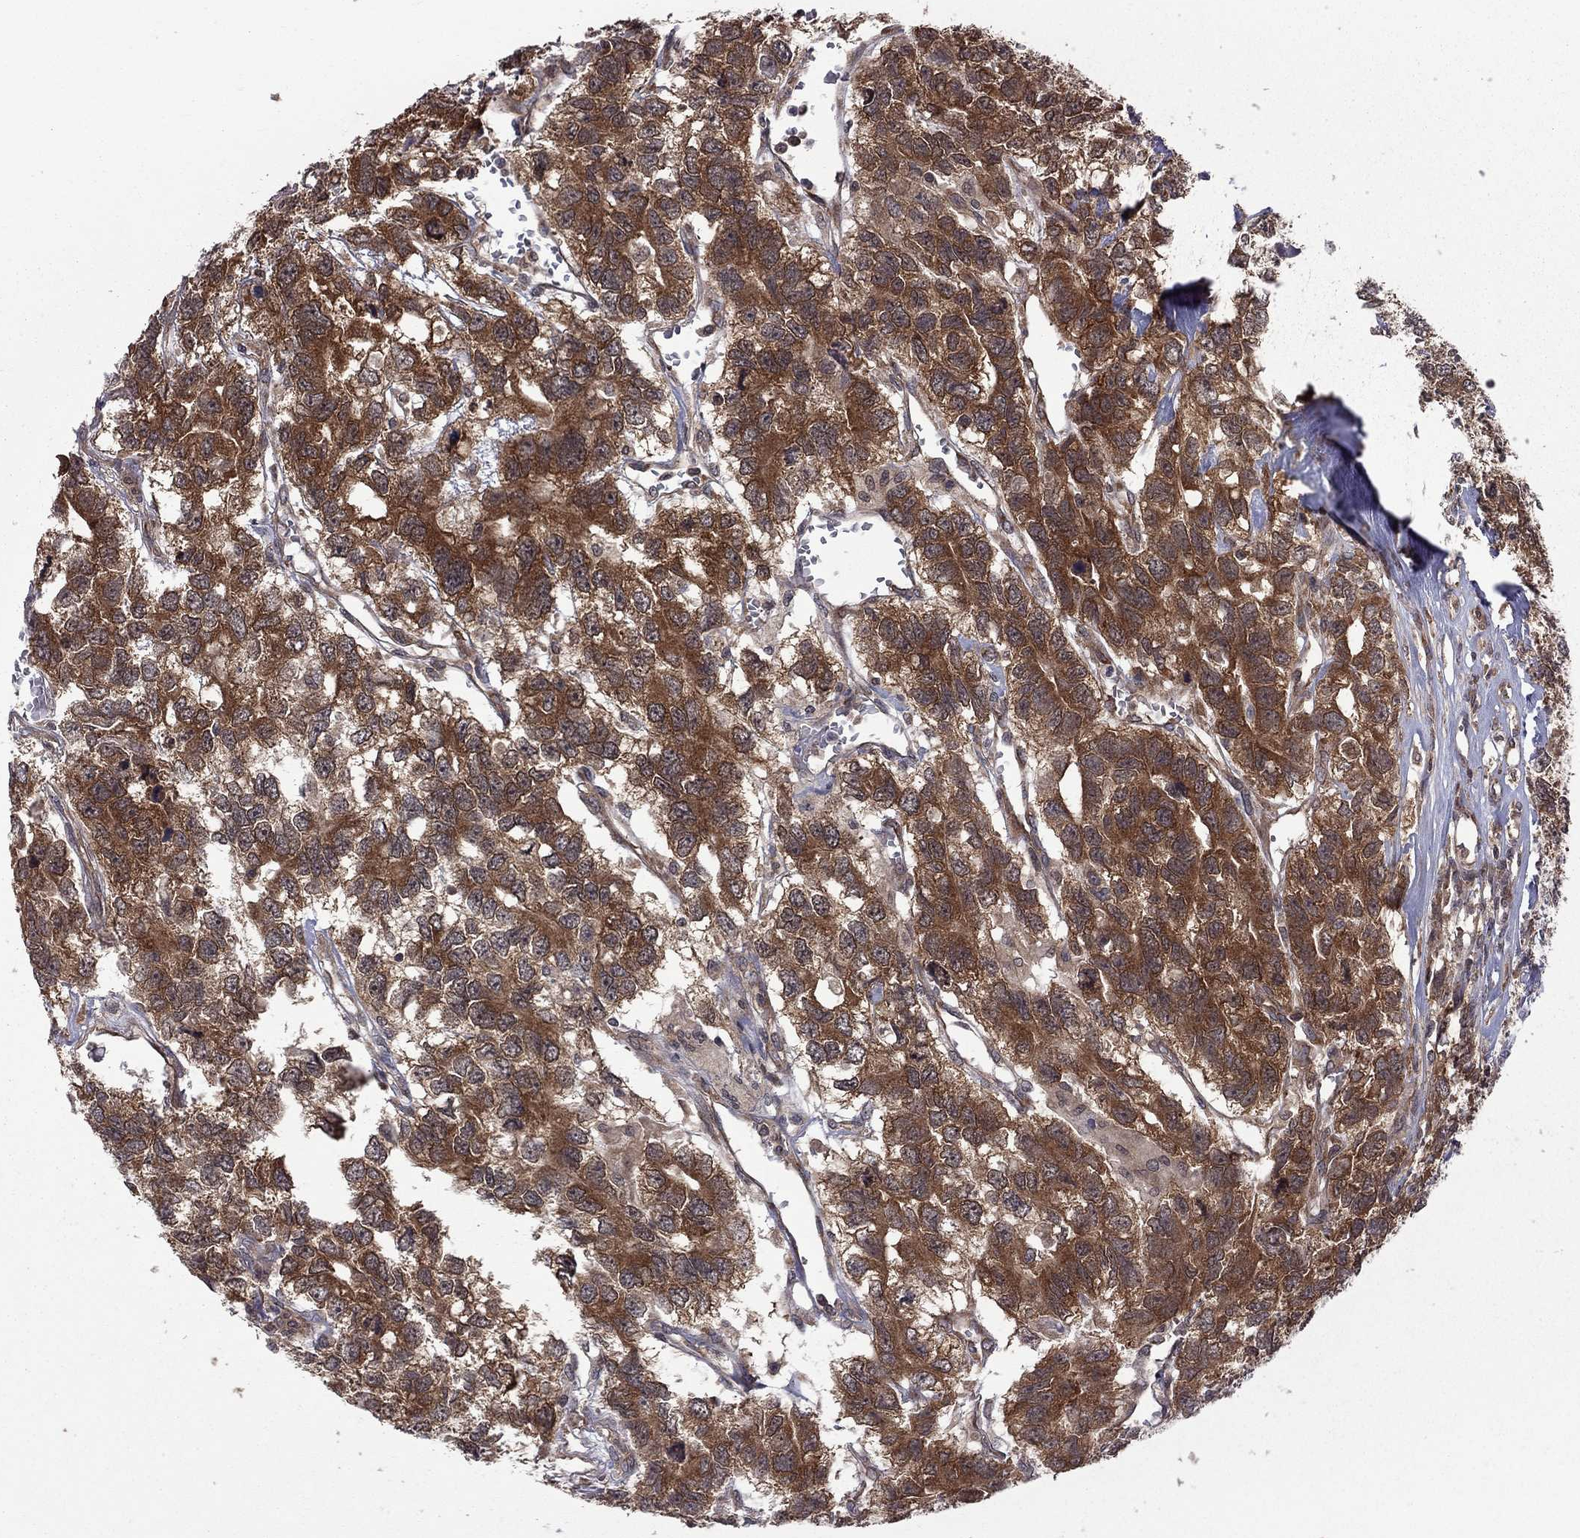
{"staining": {"intensity": "strong", "quantity": ">75%", "location": "cytoplasmic/membranous"}, "tissue": "testis cancer", "cell_type": "Tumor cells", "image_type": "cancer", "snomed": [{"axis": "morphology", "description": "Seminoma, NOS"}, {"axis": "topography", "description": "Testis"}], "caption": "Testis cancer stained with a brown dye displays strong cytoplasmic/membranous positive positivity in approximately >75% of tumor cells.", "gene": "NAA50", "patient": {"sex": "male", "age": 52}}